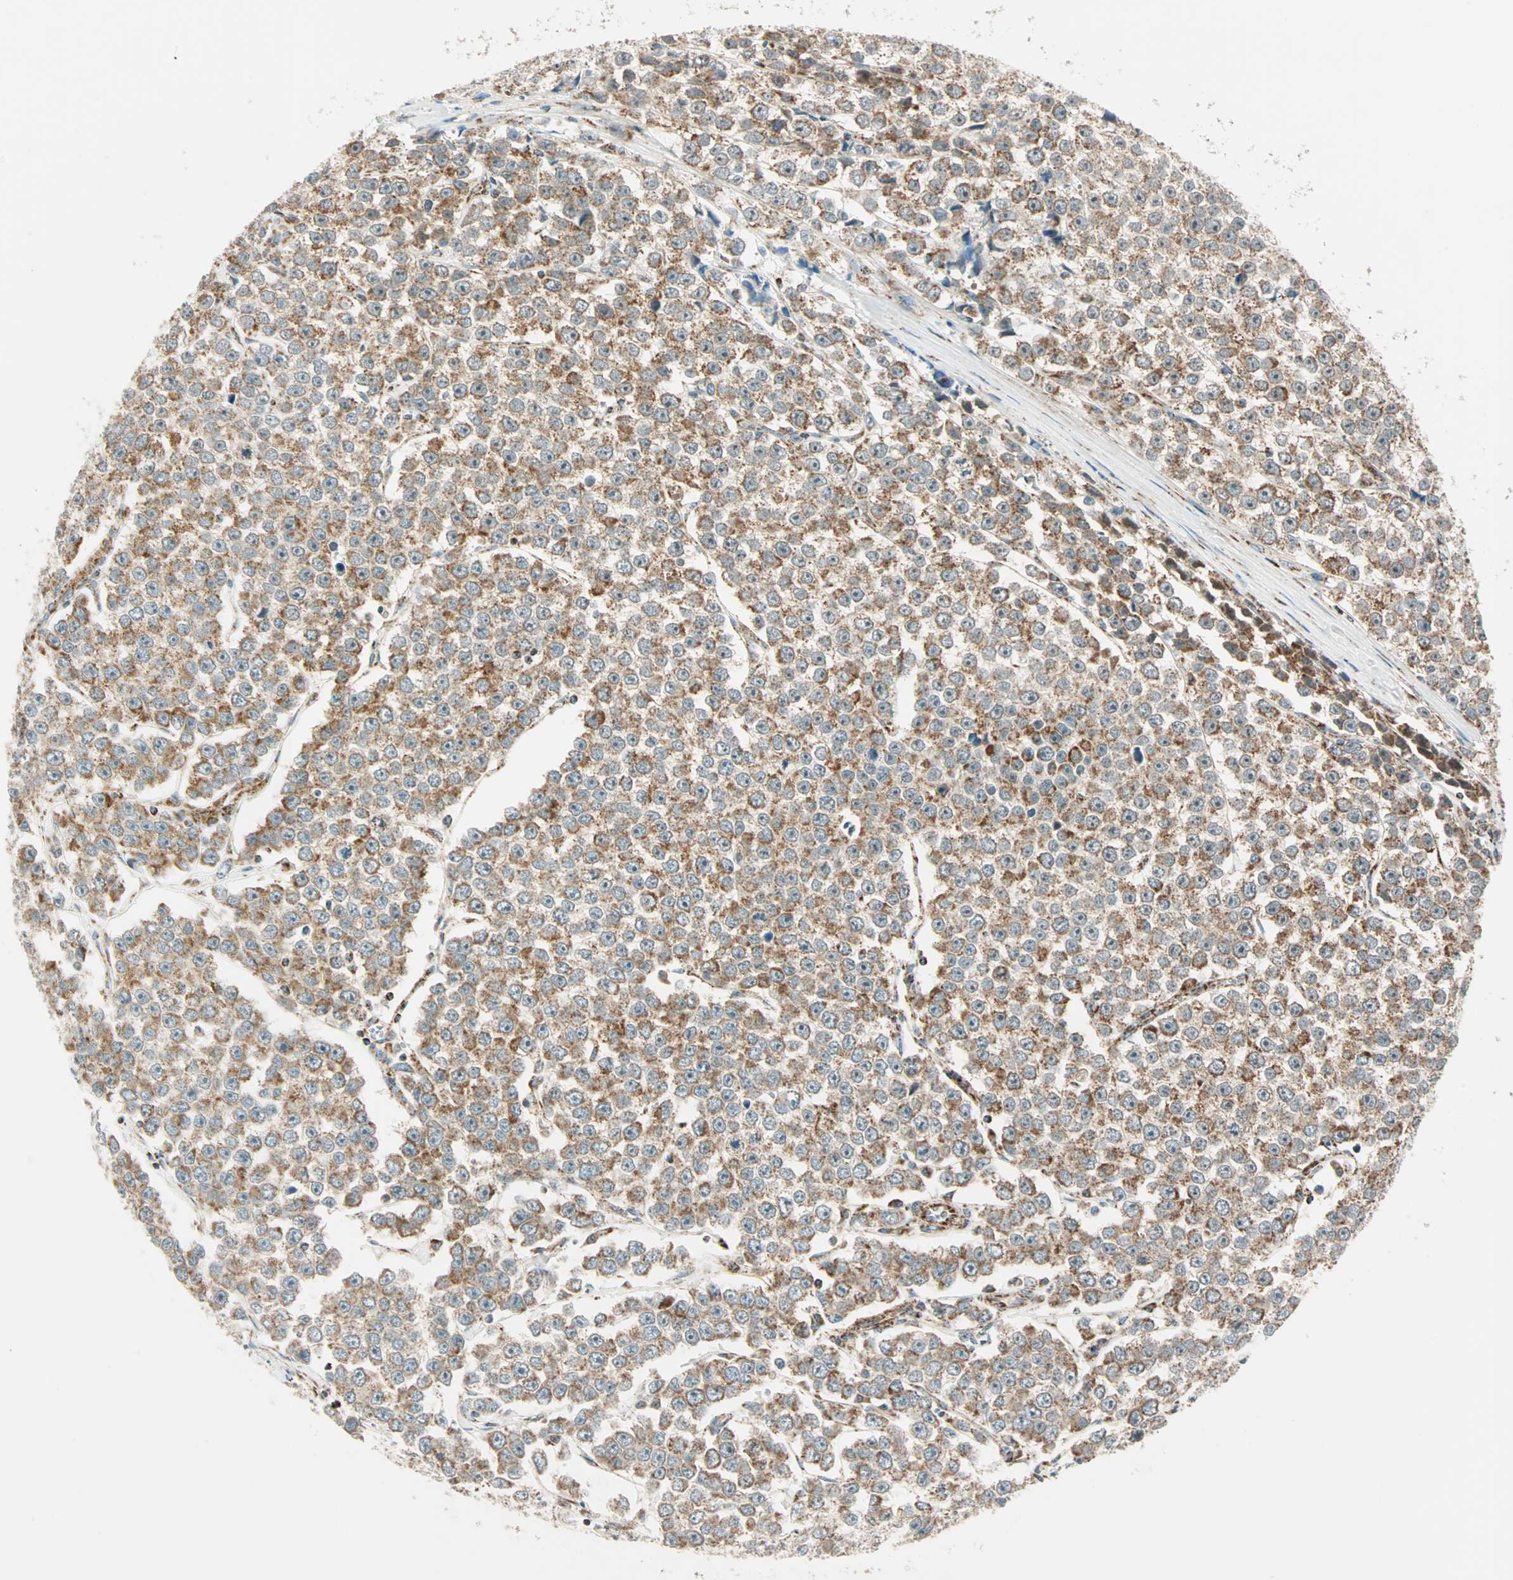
{"staining": {"intensity": "weak", "quantity": ">75%", "location": "cytoplasmic/membranous"}, "tissue": "testis cancer", "cell_type": "Tumor cells", "image_type": "cancer", "snomed": [{"axis": "morphology", "description": "Seminoma, NOS"}, {"axis": "morphology", "description": "Carcinoma, Embryonal, NOS"}, {"axis": "topography", "description": "Testis"}], "caption": "Human testis seminoma stained for a protein (brown) shows weak cytoplasmic/membranous positive expression in about >75% of tumor cells.", "gene": "SPRY4", "patient": {"sex": "male", "age": 52}}